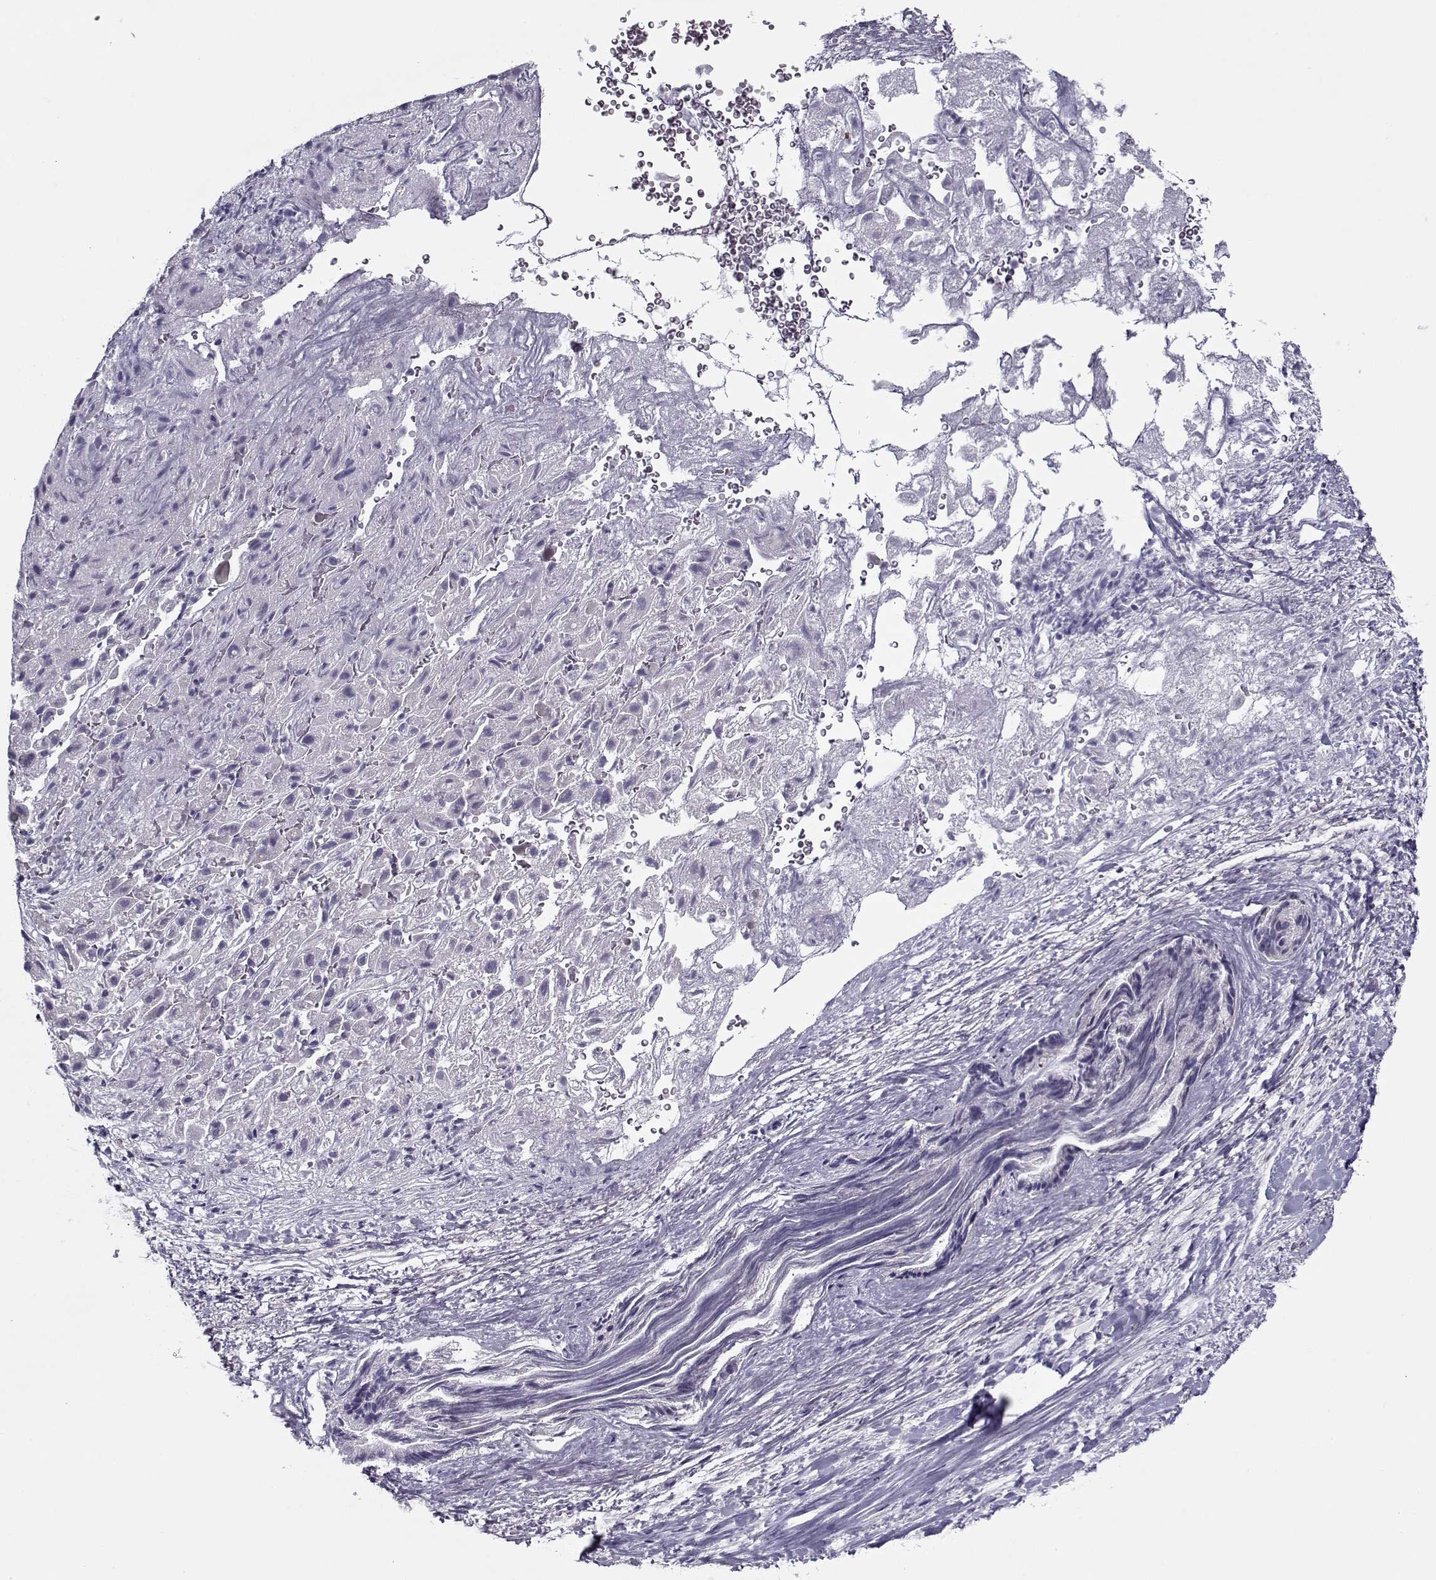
{"staining": {"intensity": "negative", "quantity": "none", "location": "none"}, "tissue": "liver cancer", "cell_type": "Tumor cells", "image_type": "cancer", "snomed": [{"axis": "morphology", "description": "Cholangiocarcinoma"}, {"axis": "topography", "description": "Liver"}], "caption": "Micrograph shows no significant protein staining in tumor cells of liver cancer.", "gene": "PP2D1", "patient": {"sex": "female", "age": 52}}